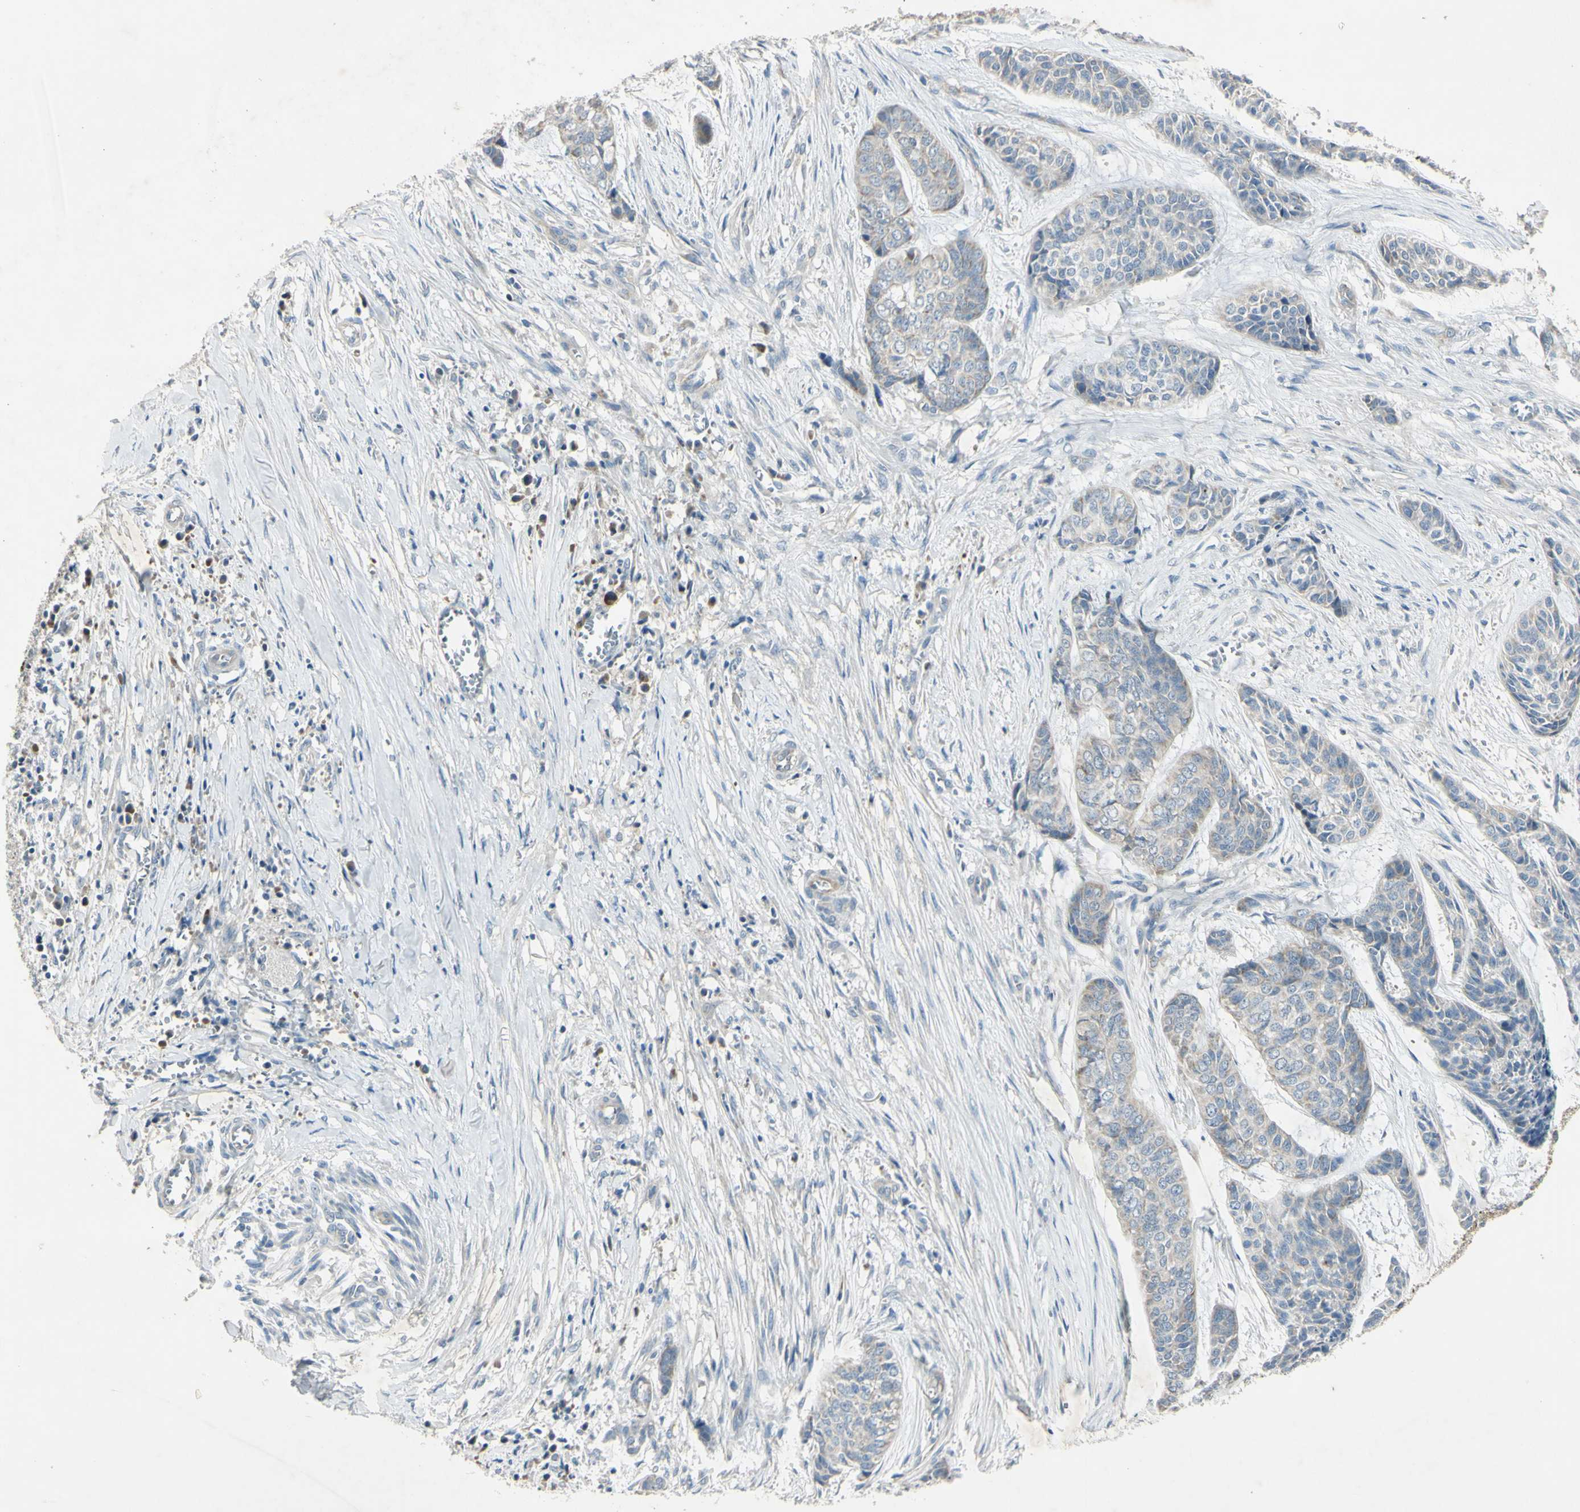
{"staining": {"intensity": "negative", "quantity": "none", "location": "none"}, "tissue": "skin cancer", "cell_type": "Tumor cells", "image_type": "cancer", "snomed": [{"axis": "morphology", "description": "Basal cell carcinoma"}, {"axis": "topography", "description": "Skin"}], "caption": "Immunohistochemical staining of human skin cancer exhibits no significant expression in tumor cells.", "gene": "AATK", "patient": {"sex": "female", "age": 64}}